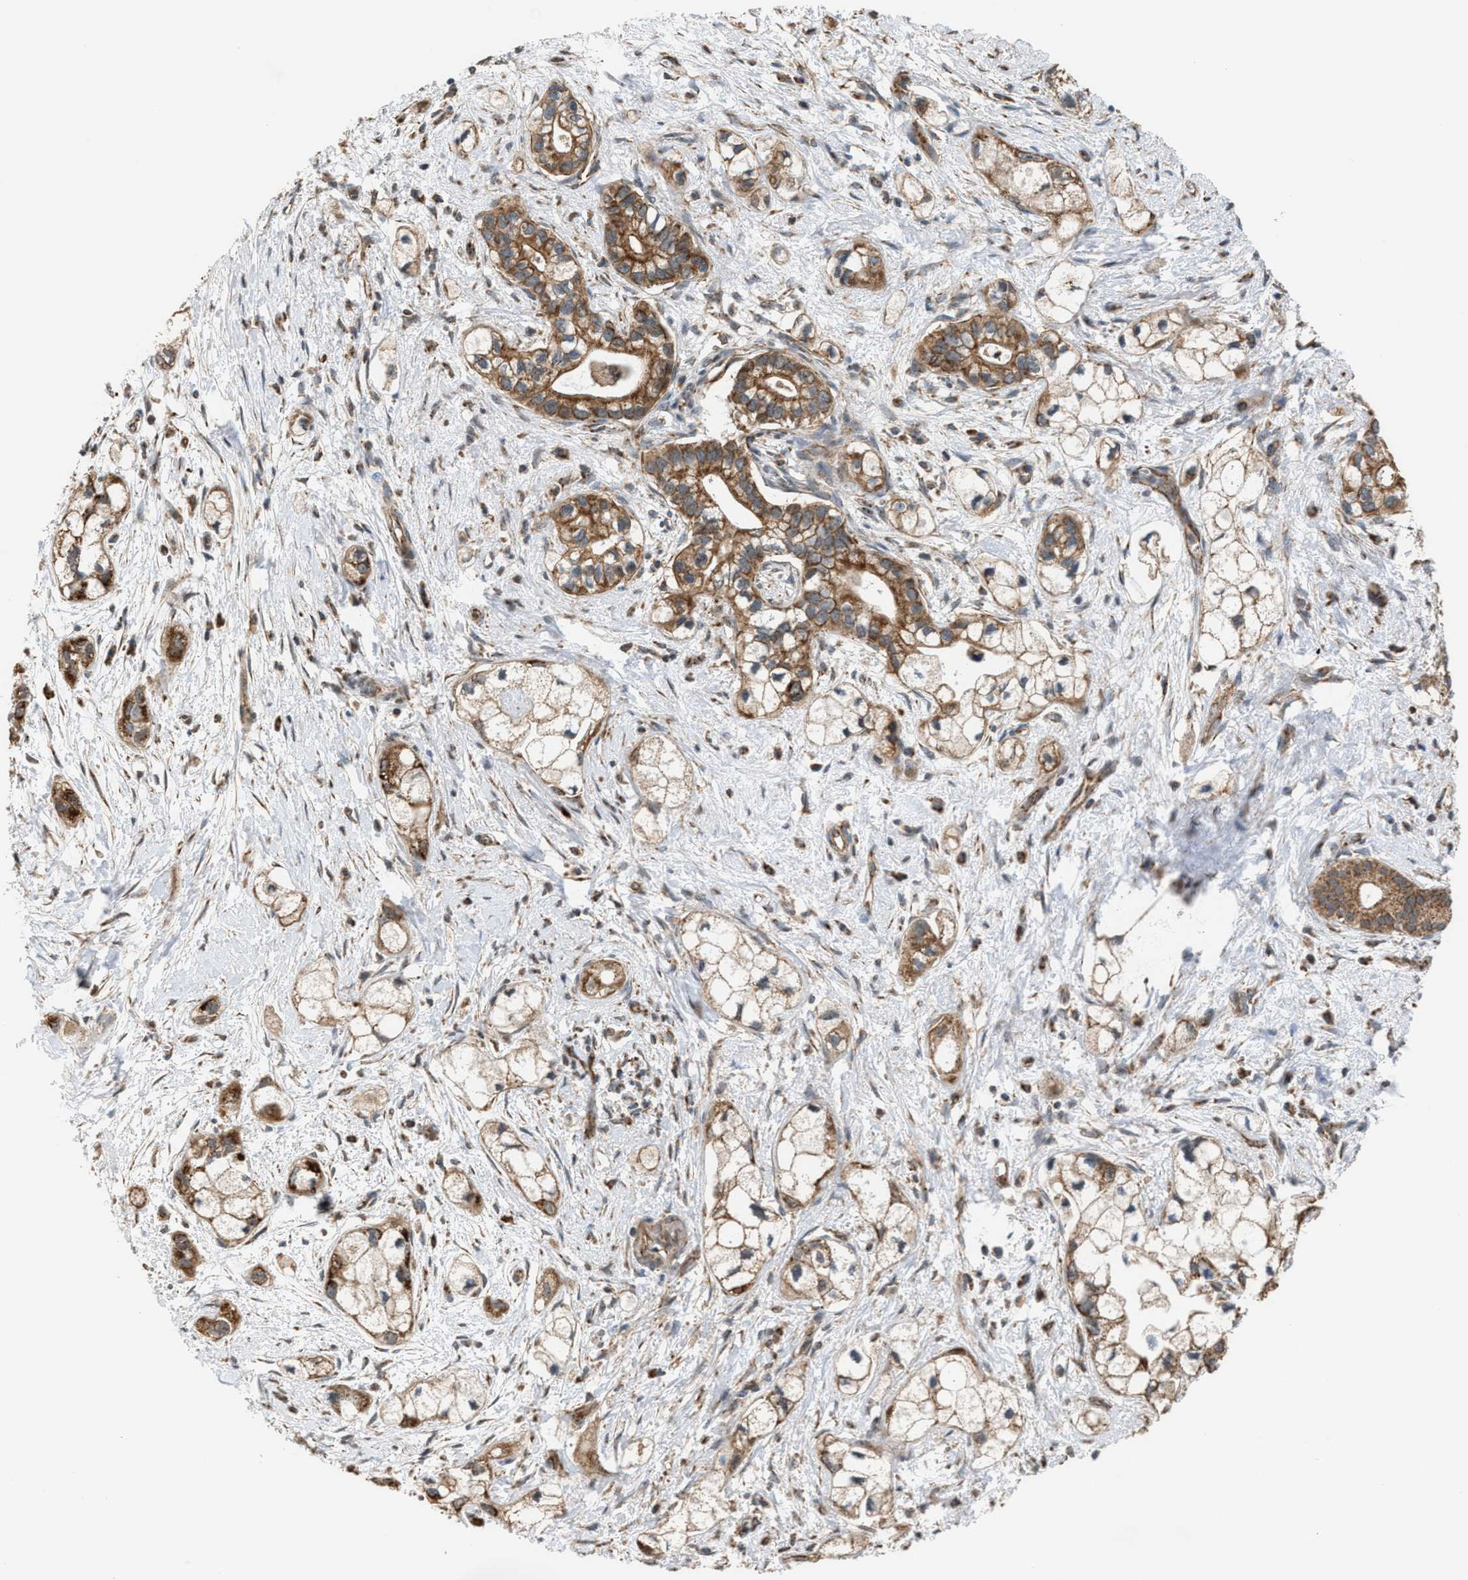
{"staining": {"intensity": "moderate", "quantity": ">75%", "location": "cytoplasmic/membranous"}, "tissue": "pancreatic cancer", "cell_type": "Tumor cells", "image_type": "cancer", "snomed": [{"axis": "morphology", "description": "Adenocarcinoma, NOS"}, {"axis": "topography", "description": "Pancreas"}], "caption": "Immunohistochemical staining of pancreatic cancer (adenocarcinoma) reveals medium levels of moderate cytoplasmic/membranous protein positivity in about >75% of tumor cells.", "gene": "SGSM2", "patient": {"sex": "male", "age": 74}}